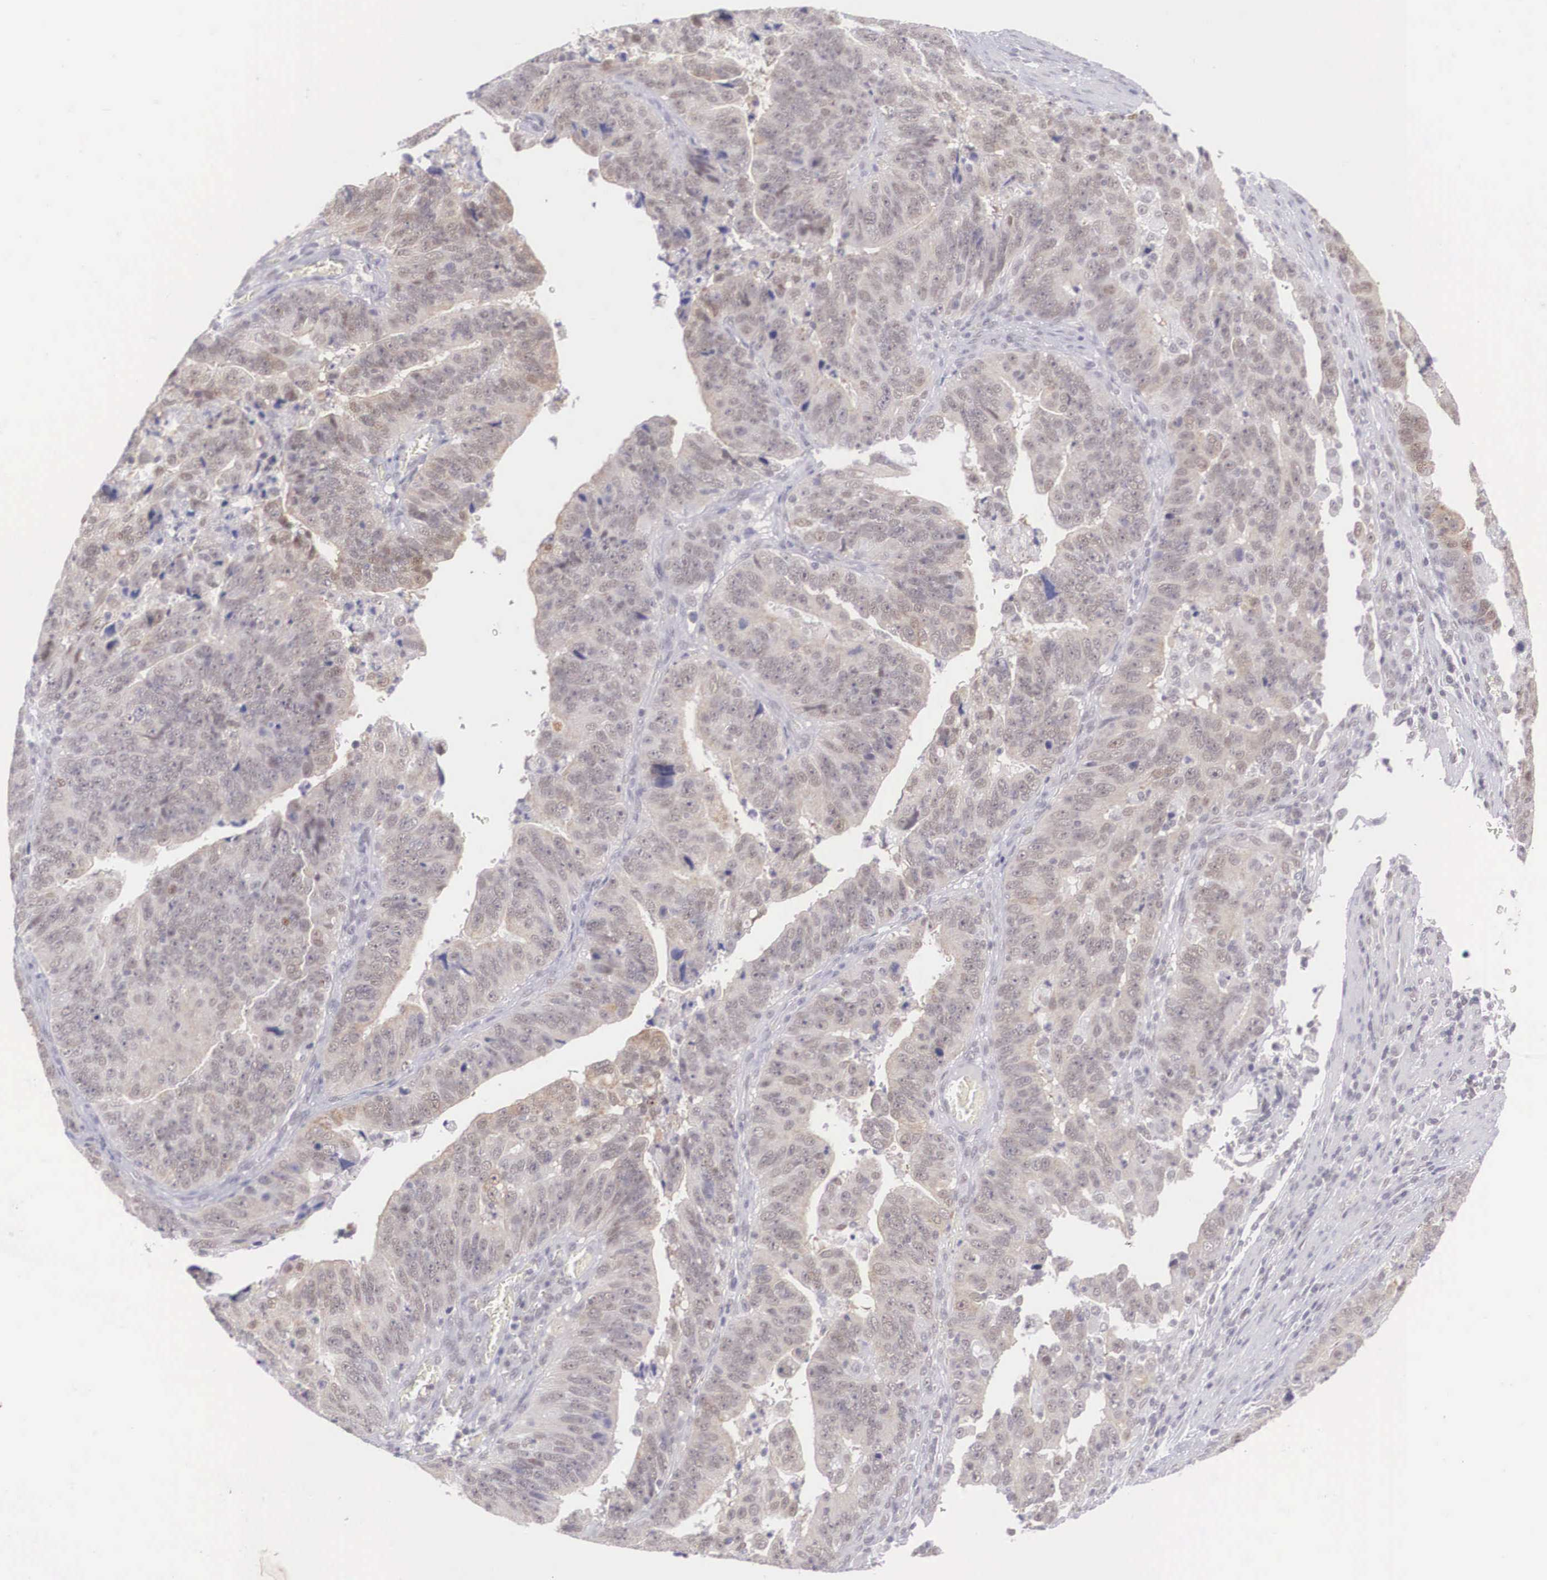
{"staining": {"intensity": "weak", "quantity": ">75%", "location": "cytoplasmic/membranous"}, "tissue": "stomach cancer", "cell_type": "Tumor cells", "image_type": "cancer", "snomed": [{"axis": "morphology", "description": "Adenocarcinoma, NOS"}, {"axis": "topography", "description": "Stomach, upper"}], "caption": "IHC (DAB) staining of stomach cancer (adenocarcinoma) reveals weak cytoplasmic/membranous protein positivity in about >75% of tumor cells.", "gene": "NINL", "patient": {"sex": "female", "age": 50}}